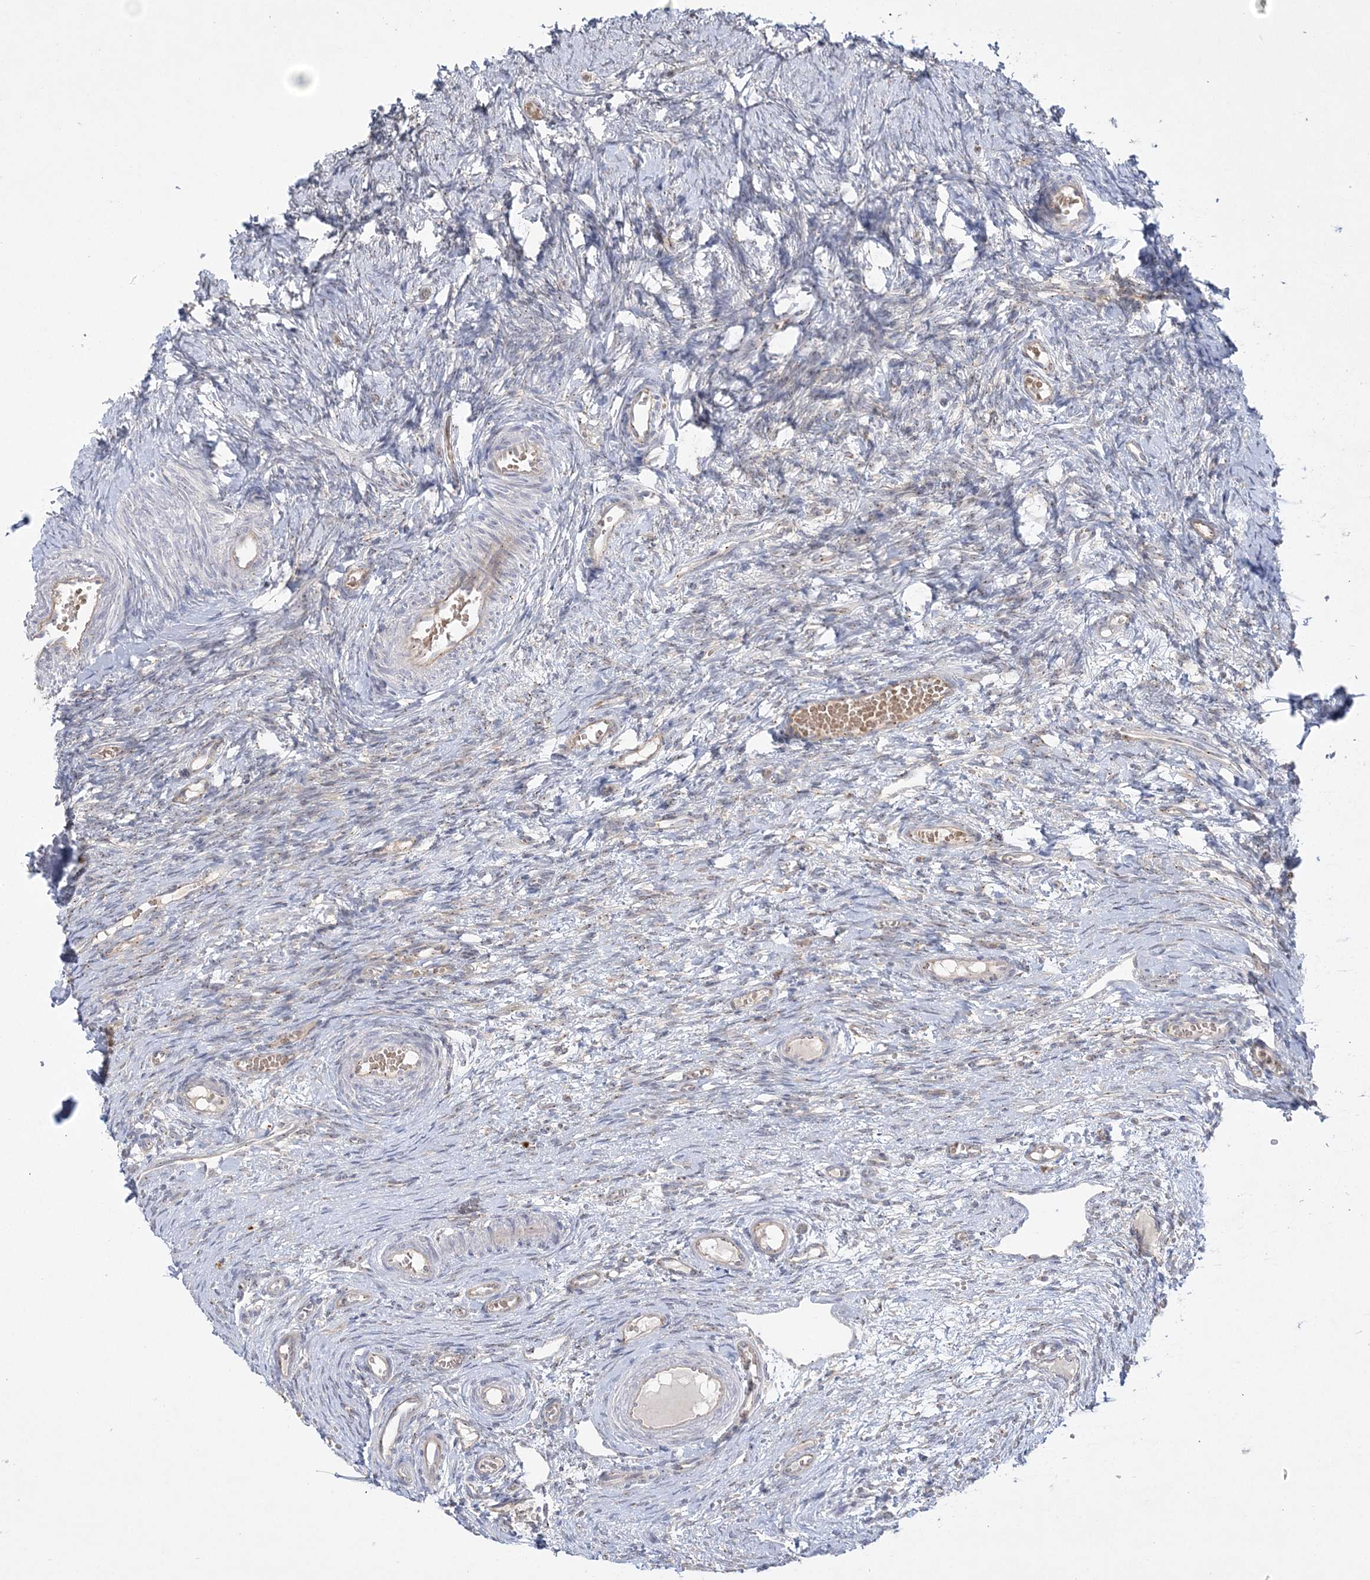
{"staining": {"intensity": "negative", "quantity": "none", "location": "none"}, "tissue": "ovary", "cell_type": "Ovarian stroma cells", "image_type": "normal", "snomed": [{"axis": "morphology", "description": "Adenocarcinoma, NOS"}, {"axis": "topography", "description": "Endometrium"}], "caption": "A photomicrograph of ovary stained for a protein demonstrates no brown staining in ovarian stroma cells.", "gene": "ADAMTS12", "patient": {"sex": "female", "age": 32}}